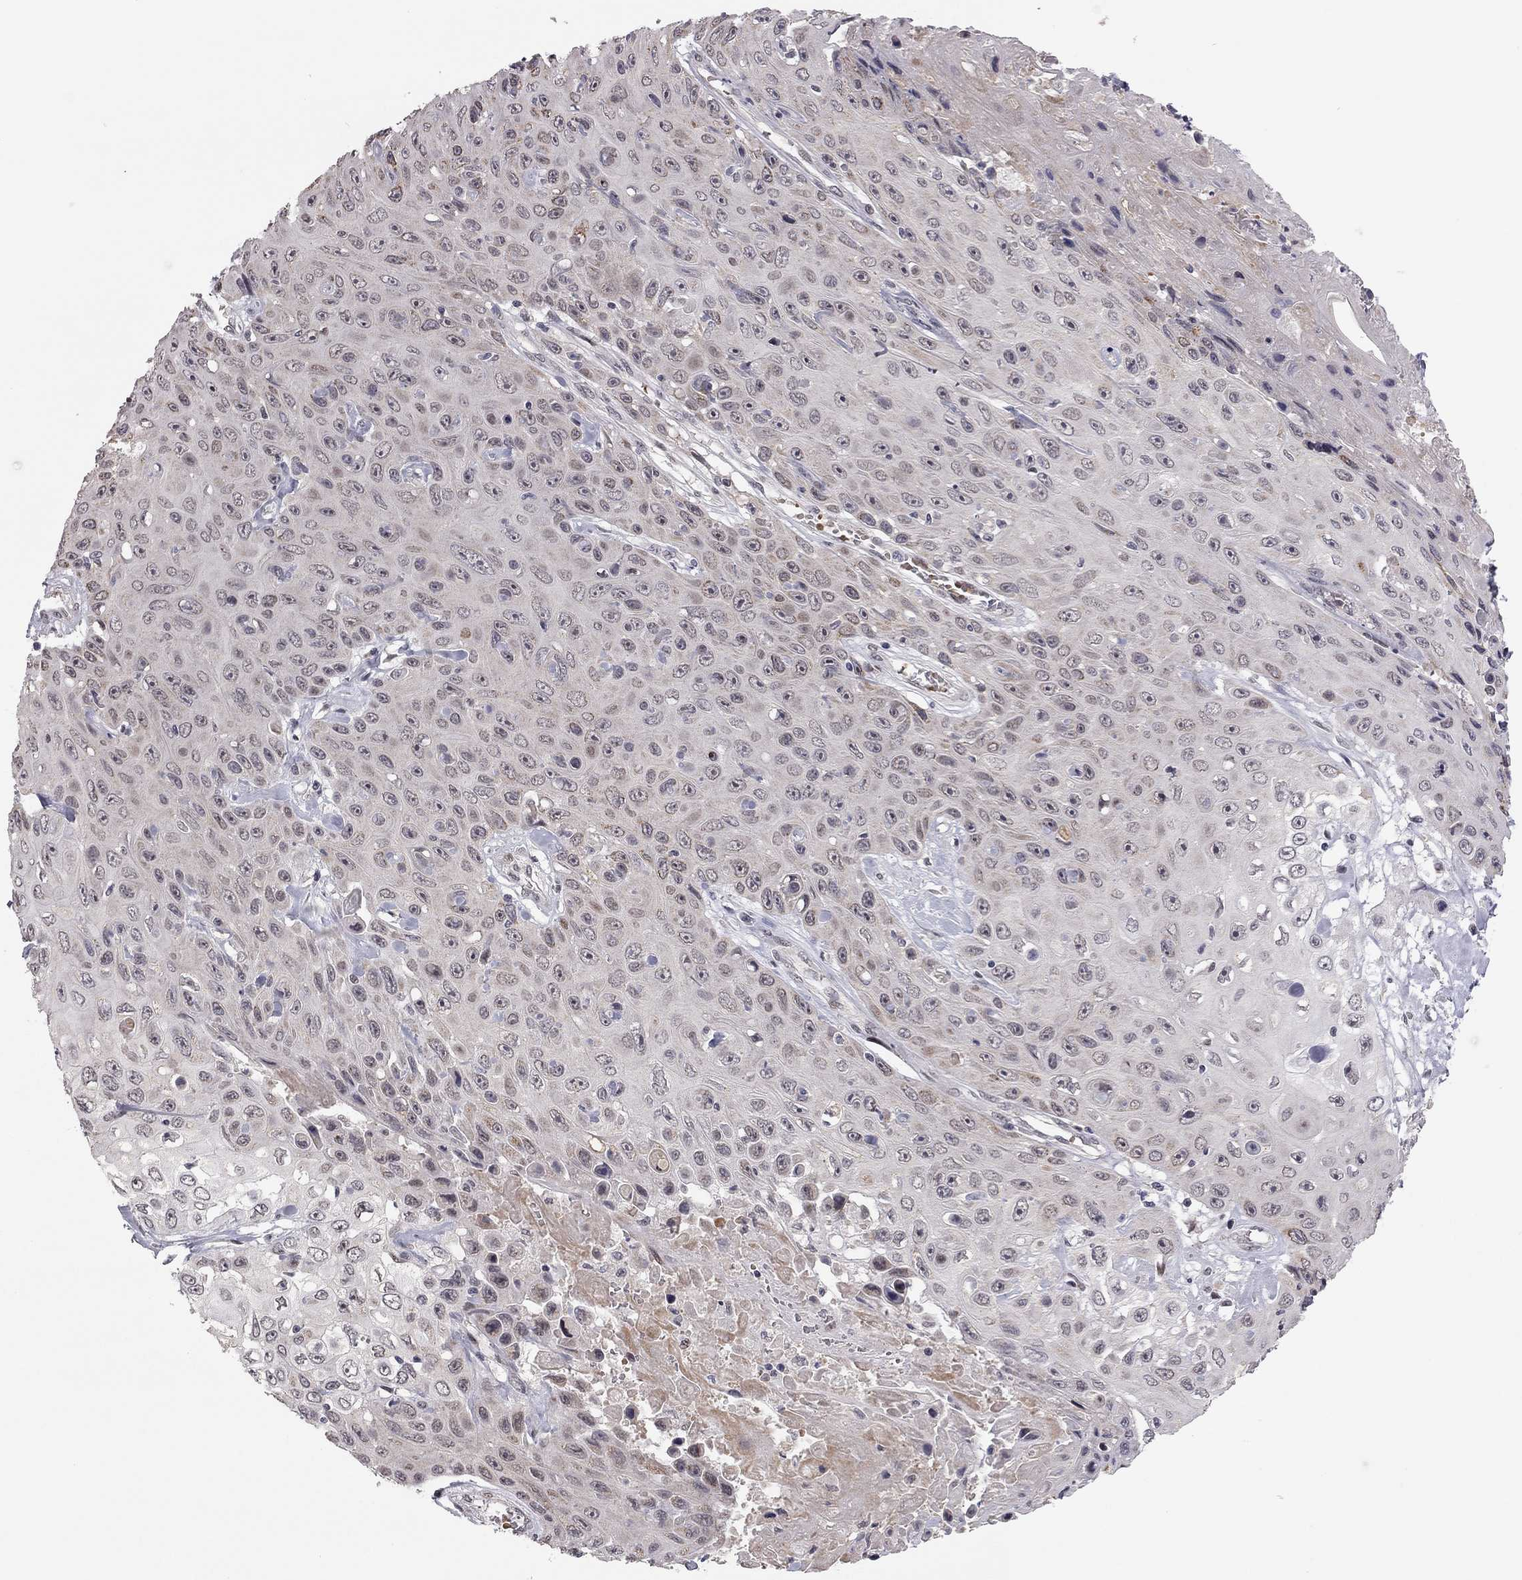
{"staining": {"intensity": "weak", "quantity": "<25%", "location": "cytoplasmic/membranous"}, "tissue": "skin cancer", "cell_type": "Tumor cells", "image_type": "cancer", "snomed": [{"axis": "morphology", "description": "Squamous cell carcinoma, NOS"}, {"axis": "topography", "description": "Skin"}], "caption": "An immunohistochemistry (IHC) histopathology image of skin squamous cell carcinoma is shown. There is no staining in tumor cells of skin squamous cell carcinoma.", "gene": "MC3R", "patient": {"sex": "male", "age": 82}}